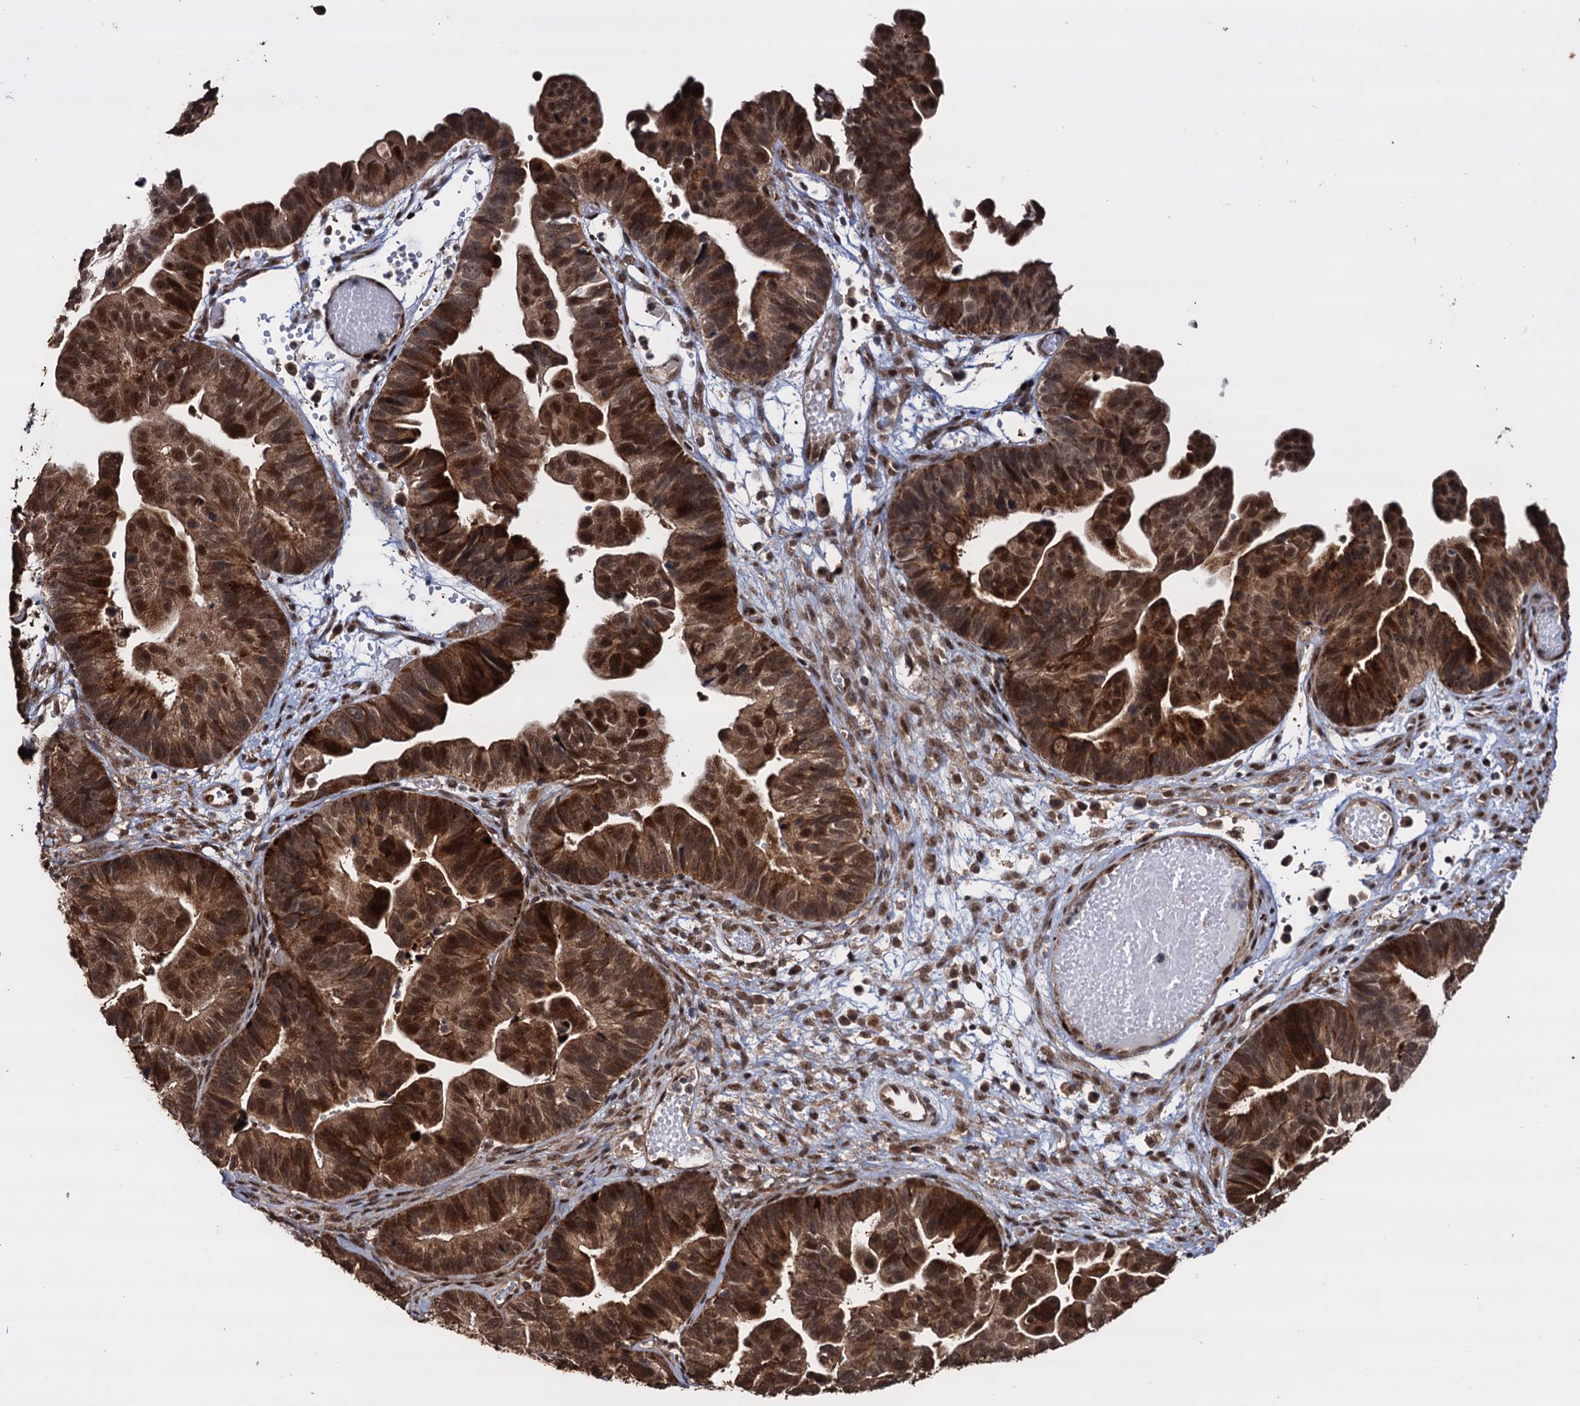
{"staining": {"intensity": "strong", "quantity": ">75%", "location": "cytoplasmic/membranous,nuclear"}, "tissue": "ovarian cancer", "cell_type": "Tumor cells", "image_type": "cancer", "snomed": [{"axis": "morphology", "description": "Cystadenocarcinoma, serous, NOS"}, {"axis": "topography", "description": "Ovary"}], "caption": "An image of human serous cystadenocarcinoma (ovarian) stained for a protein reveals strong cytoplasmic/membranous and nuclear brown staining in tumor cells.", "gene": "PIGB", "patient": {"sex": "female", "age": 56}}